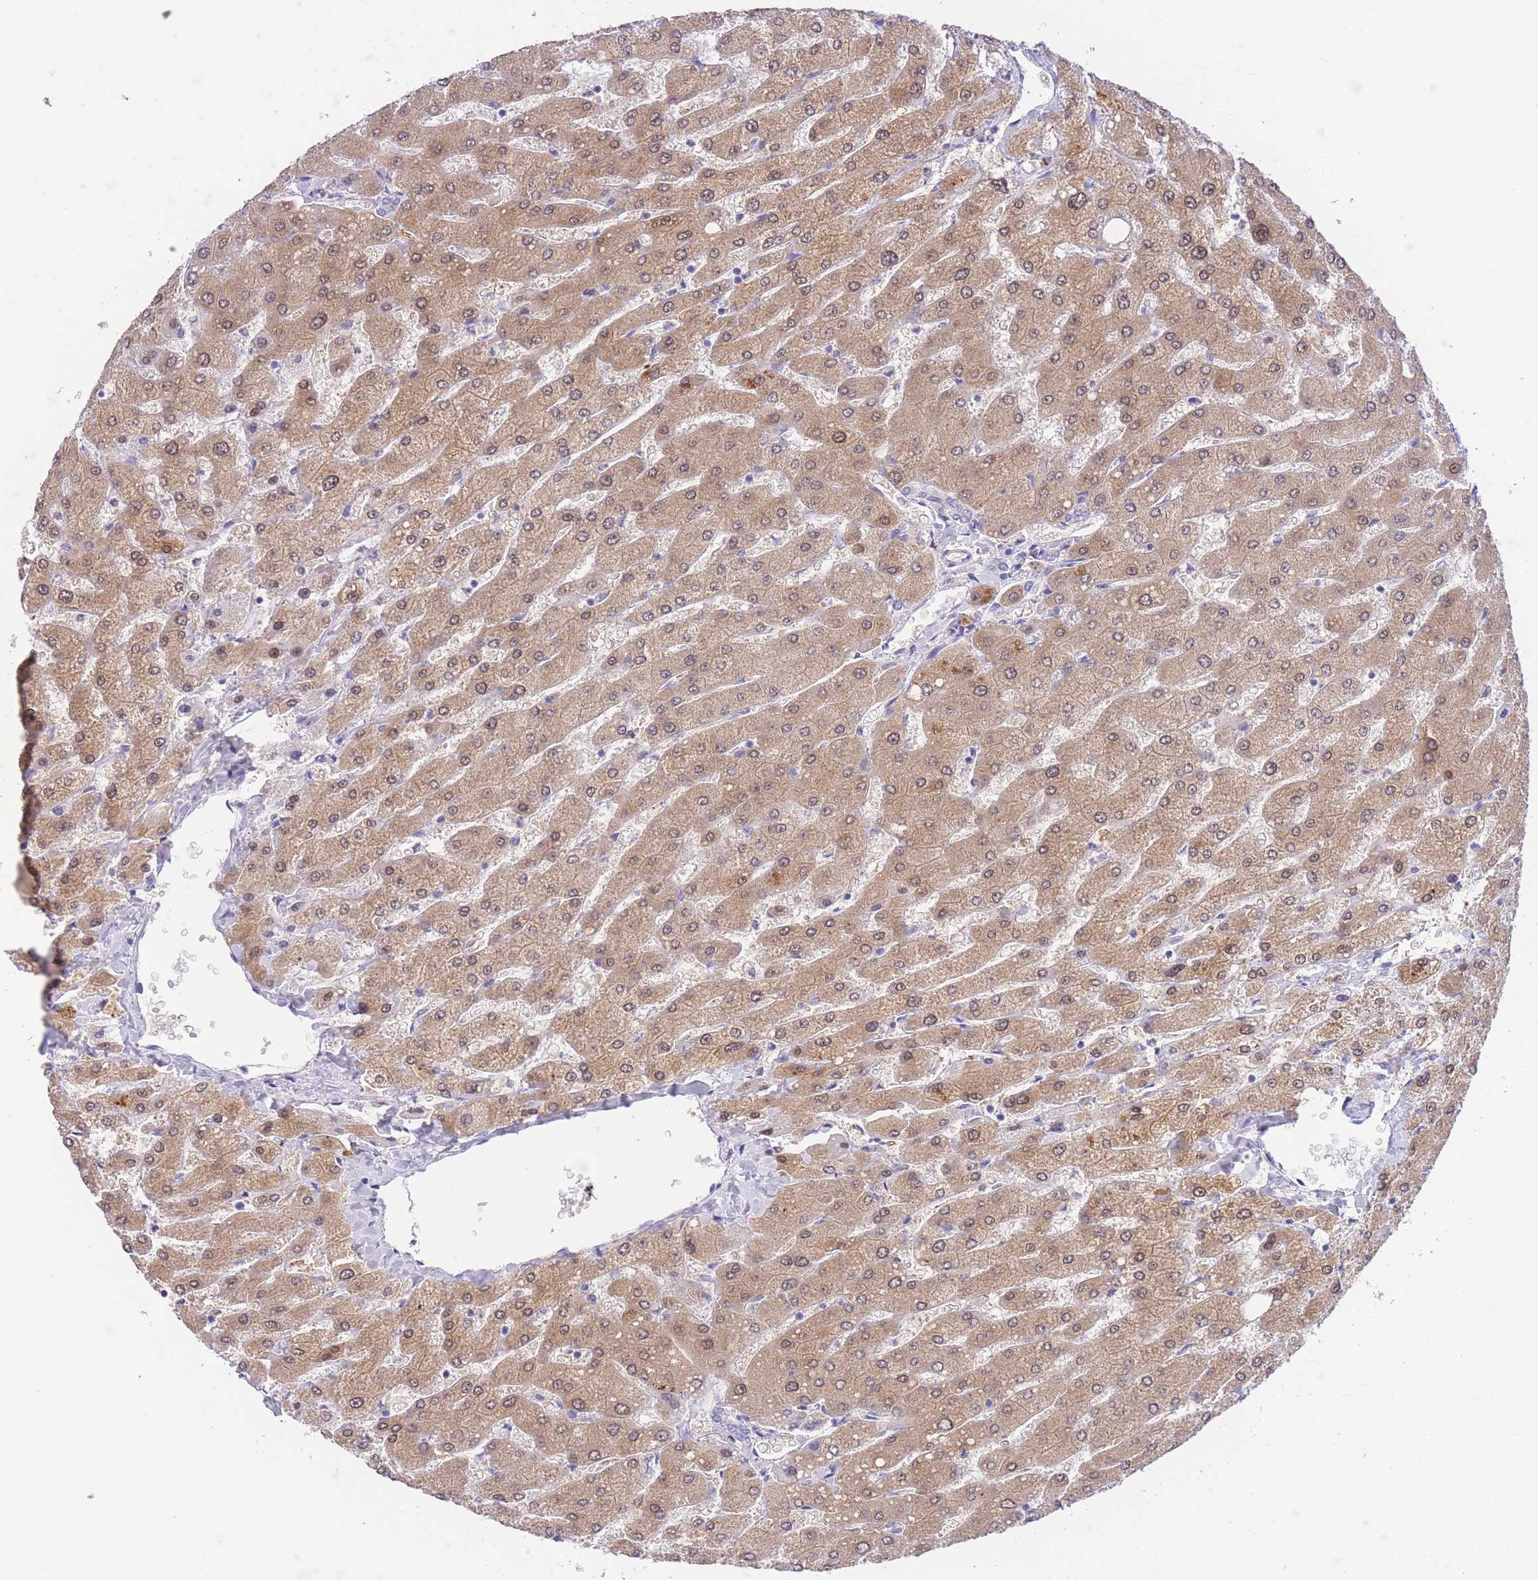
{"staining": {"intensity": "negative", "quantity": "none", "location": "none"}, "tissue": "liver", "cell_type": "Cholangiocytes", "image_type": "normal", "snomed": [{"axis": "morphology", "description": "Normal tissue, NOS"}, {"axis": "topography", "description": "Liver"}], "caption": "Immunohistochemistry histopathology image of normal liver stained for a protein (brown), which shows no positivity in cholangiocytes. The staining is performed using DAB (3,3'-diaminobenzidine) brown chromogen with nuclei counter-stained in using hematoxylin.", "gene": "PCDHB3", "patient": {"sex": "male", "age": 55}}